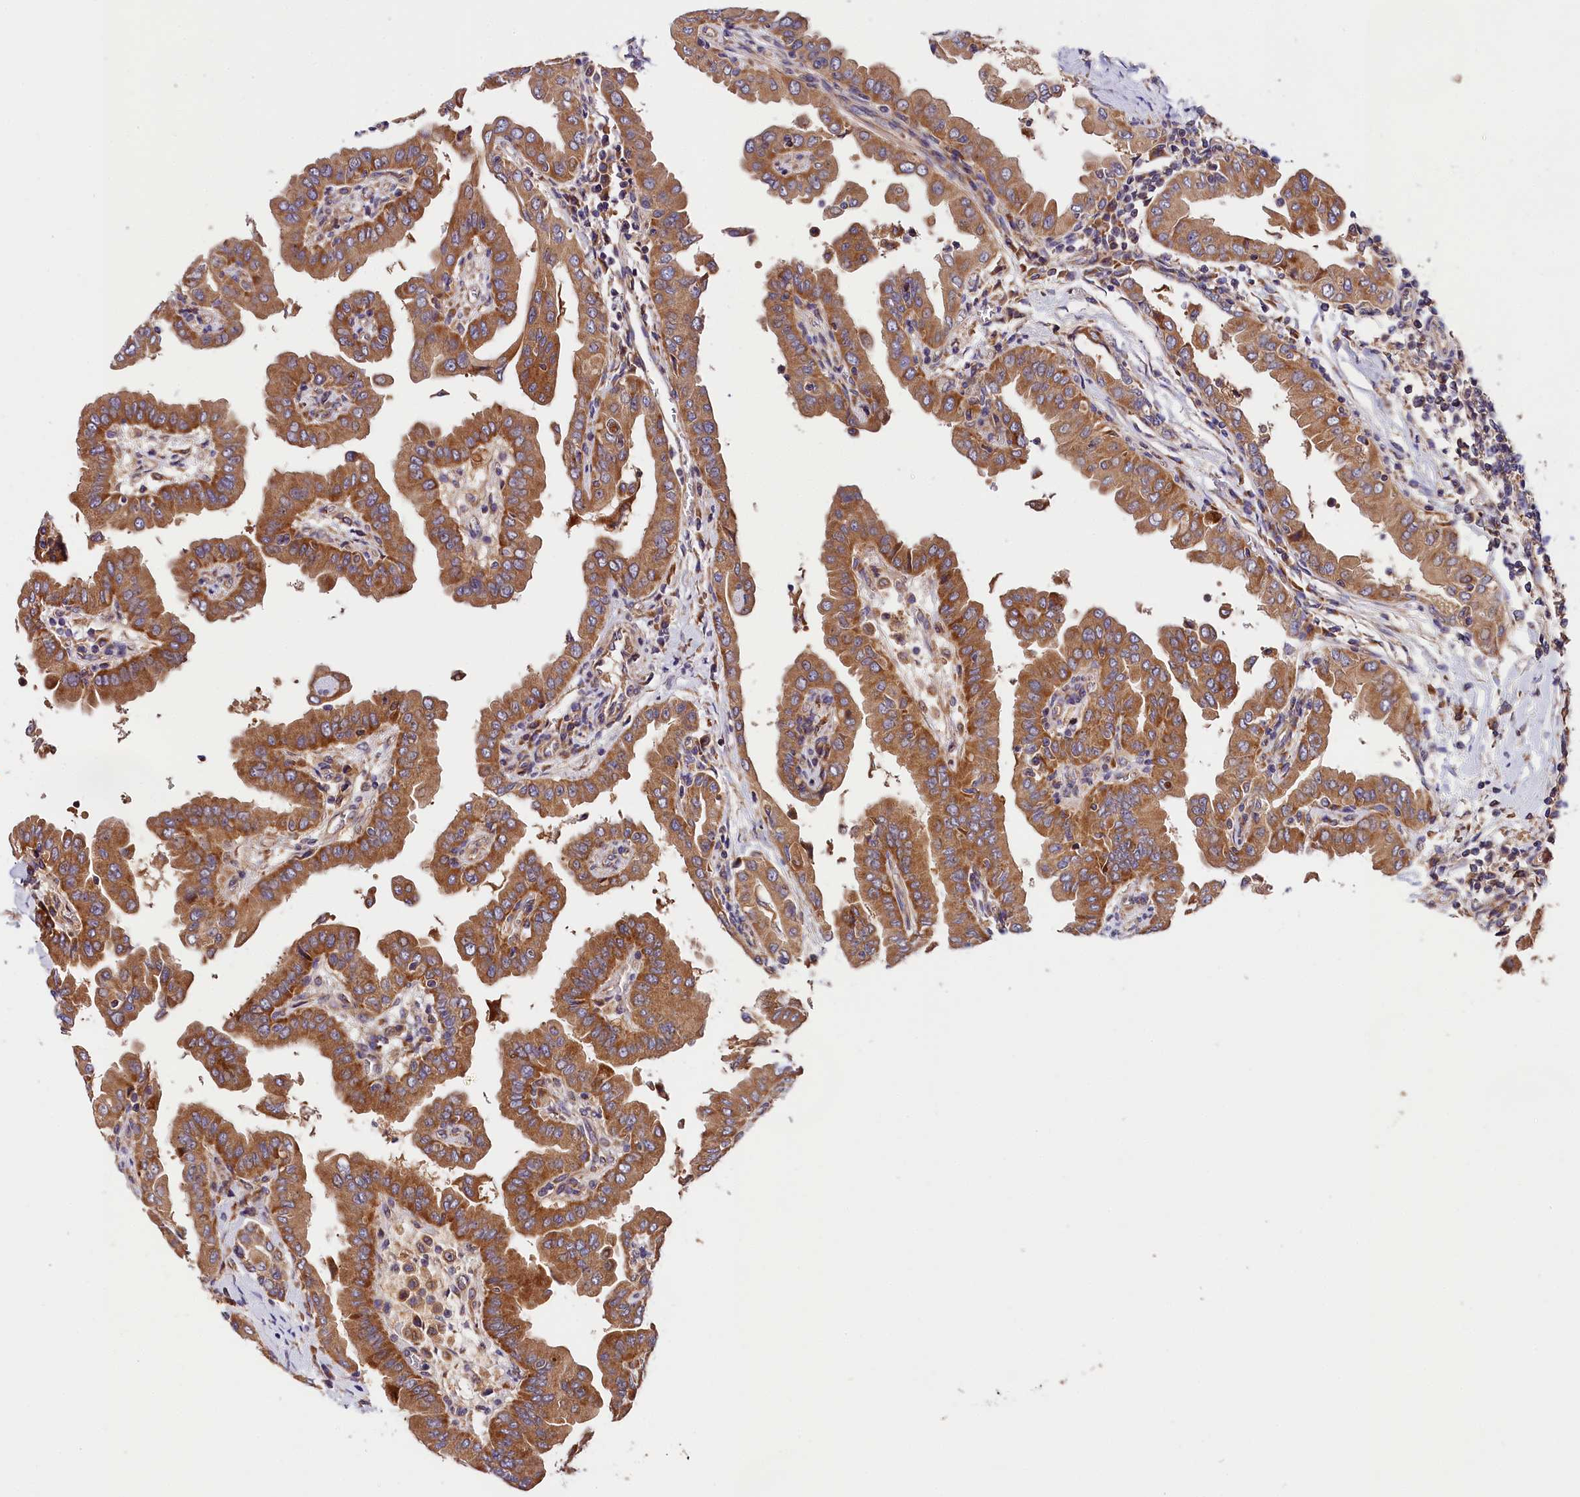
{"staining": {"intensity": "moderate", "quantity": ">75%", "location": "cytoplasmic/membranous"}, "tissue": "thyroid cancer", "cell_type": "Tumor cells", "image_type": "cancer", "snomed": [{"axis": "morphology", "description": "Papillary adenocarcinoma, NOS"}, {"axis": "topography", "description": "Thyroid gland"}], "caption": "Protein expression analysis of thyroid cancer (papillary adenocarcinoma) reveals moderate cytoplasmic/membranous expression in approximately >75% of tumor cells.", "gene": "SPG11", "patient": {"sex": "male", "age": 33}}